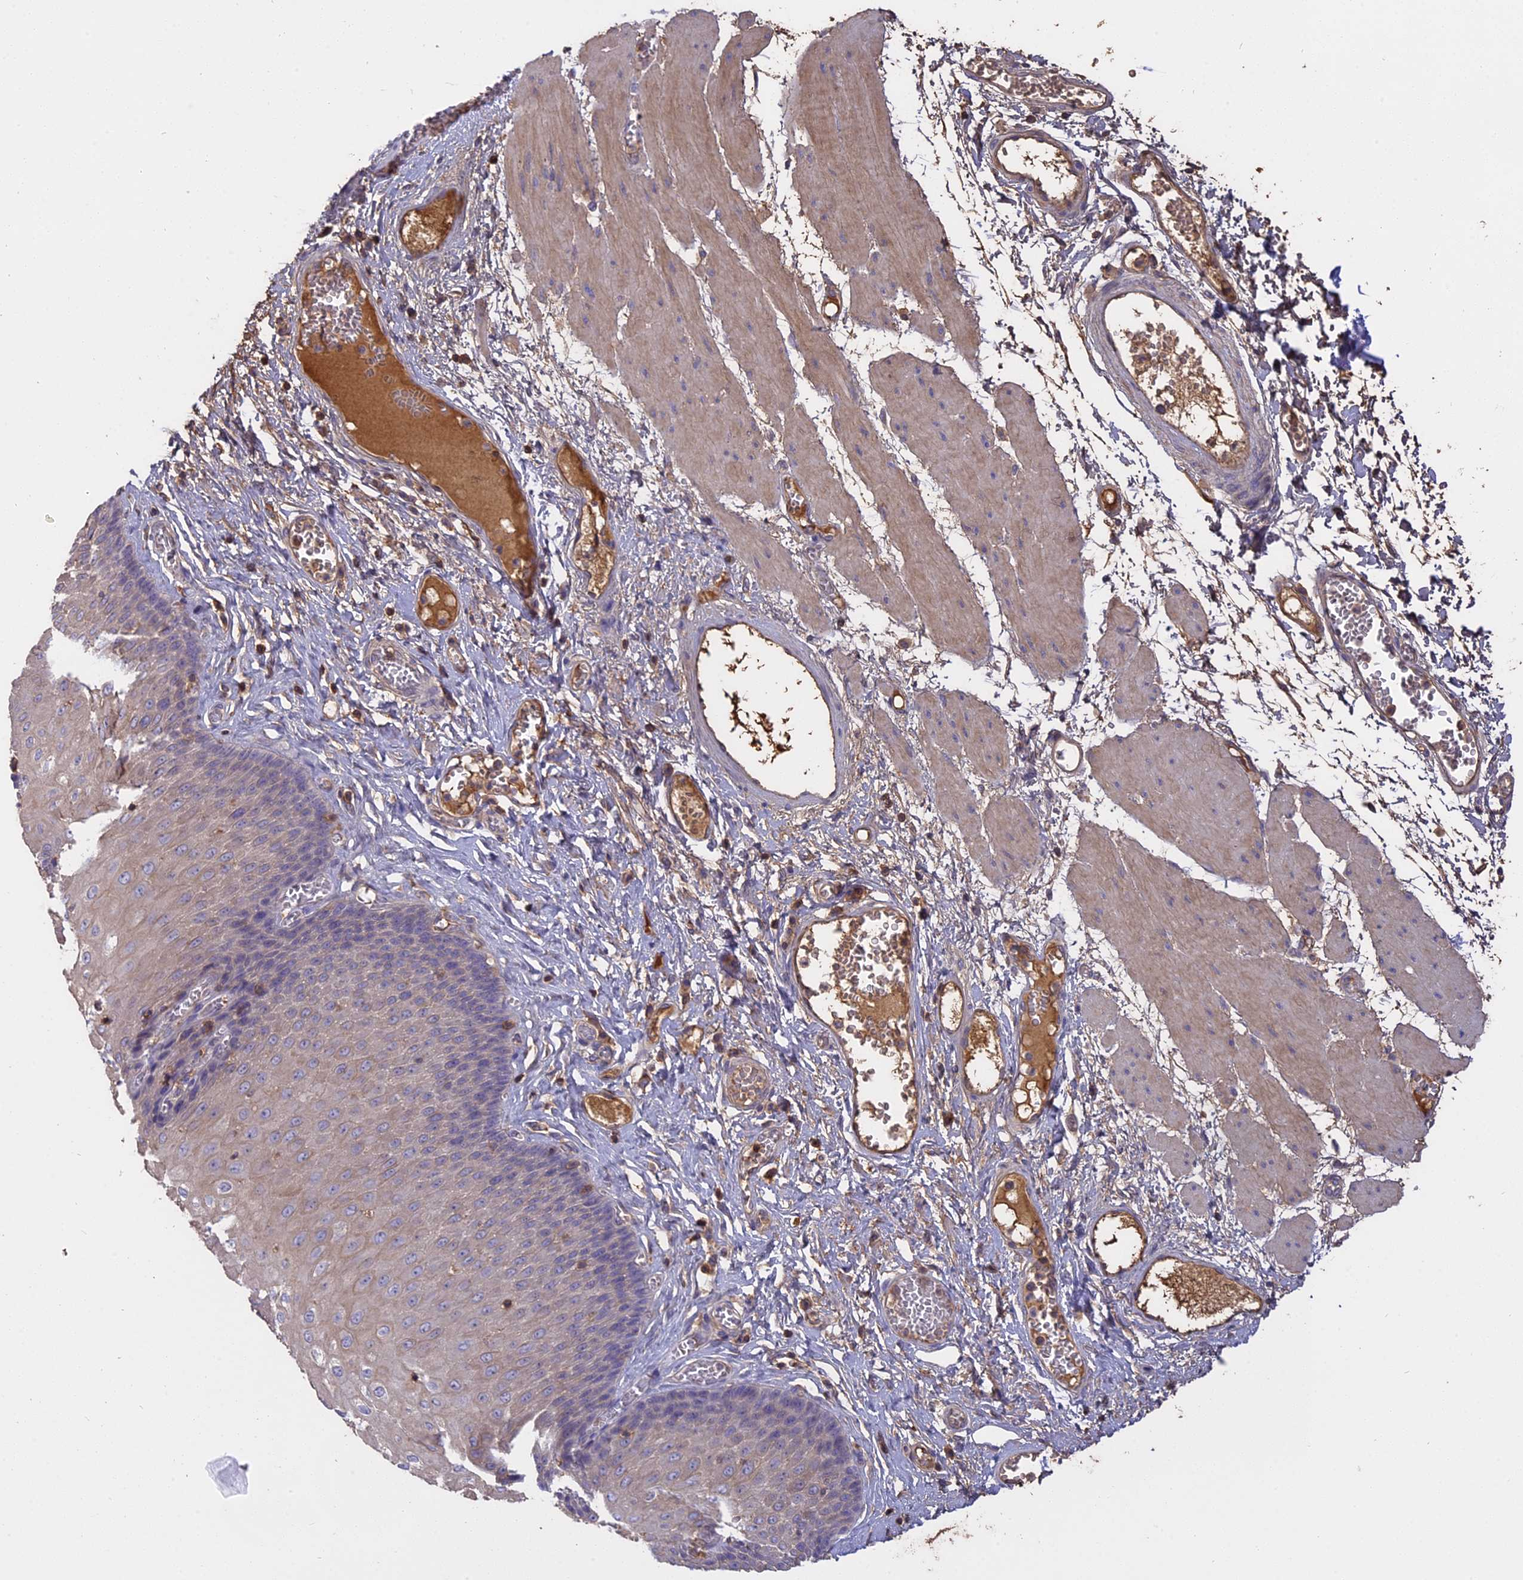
{"staining": {"intensity": "weak", "quantity": "25%-75%", "location": "cytoplasmic/membranous"}, "tissue": "esophagus", "cell_type": "Squamous epithelial cells", "image_type": "normal", "snomed": [{"axis": "morphology", "description": "Normal tissue, NOS"}, {"axis": "topography", "description": "Esophagus"}], "caption": "The photomicrograph reveals staining of benign esophagus, revealing weak cytoplasmic/membranous protein staining (brown color) within squamous epithelial cells. The protein is stained brown, and the nuclei are stained in blue (DAB (3,3'-diaminobenzidine) IHC with brightfield microscopy, high magnification).", "gene": "CFAP119", "patient": {"sex": "male", "age": 60}}